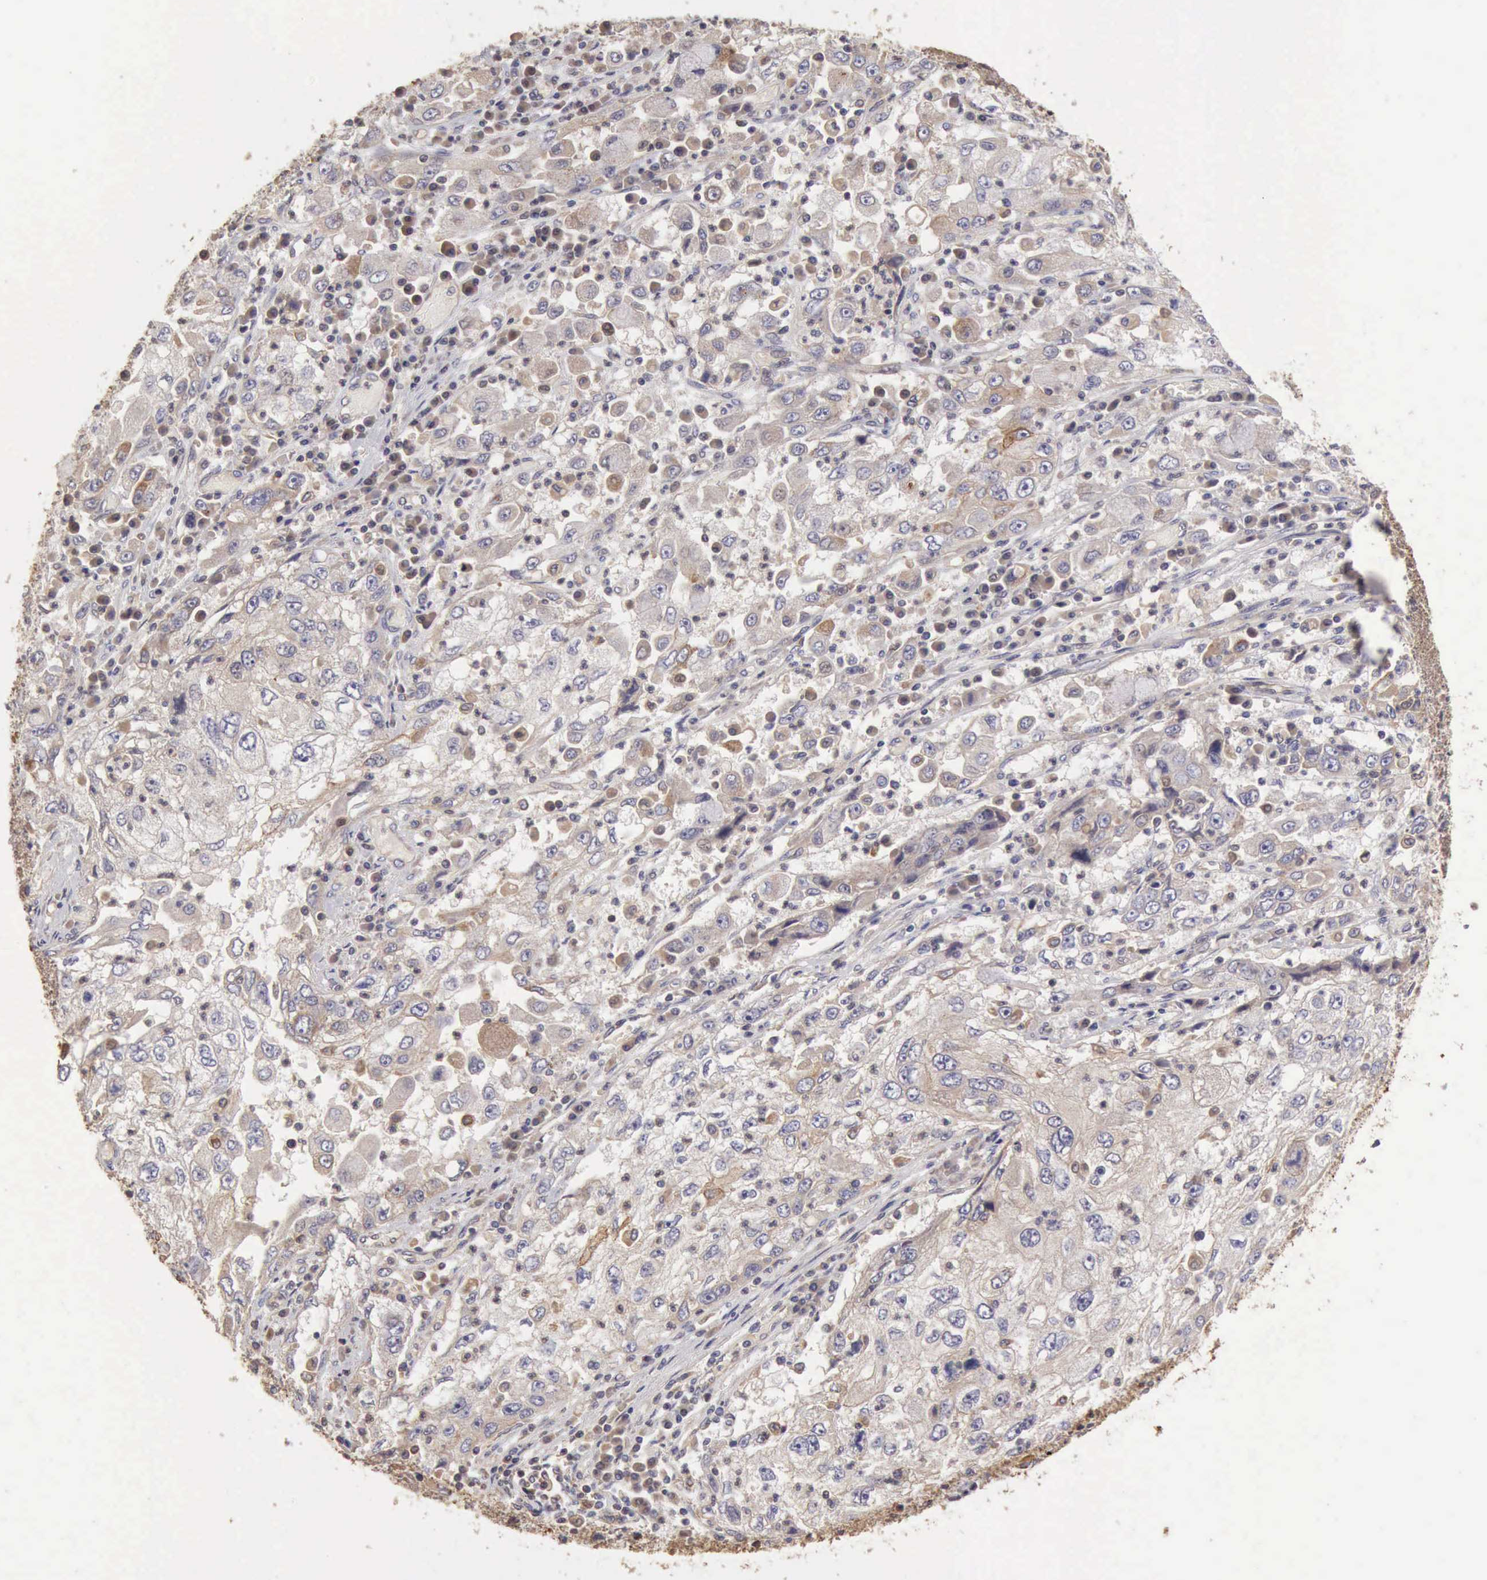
{"staining": {"intensity": "negative", "quantity": "none", "location": "none"}, "tissue": "cervical cancer", "cell_type": "Tumor cells", "image_type": "cancer", "snomed": [{"axis": "morphology", "description": "Squamous cell carcinoma, NOS"}, {"axis": "topography", "description": "Cervix"}], "caption": "The image shows no significant positivity in tumor cells of cervical squamous cell carcinoma.", "gene": "BMX", "patient": {"sex": "female", "age": 36}}